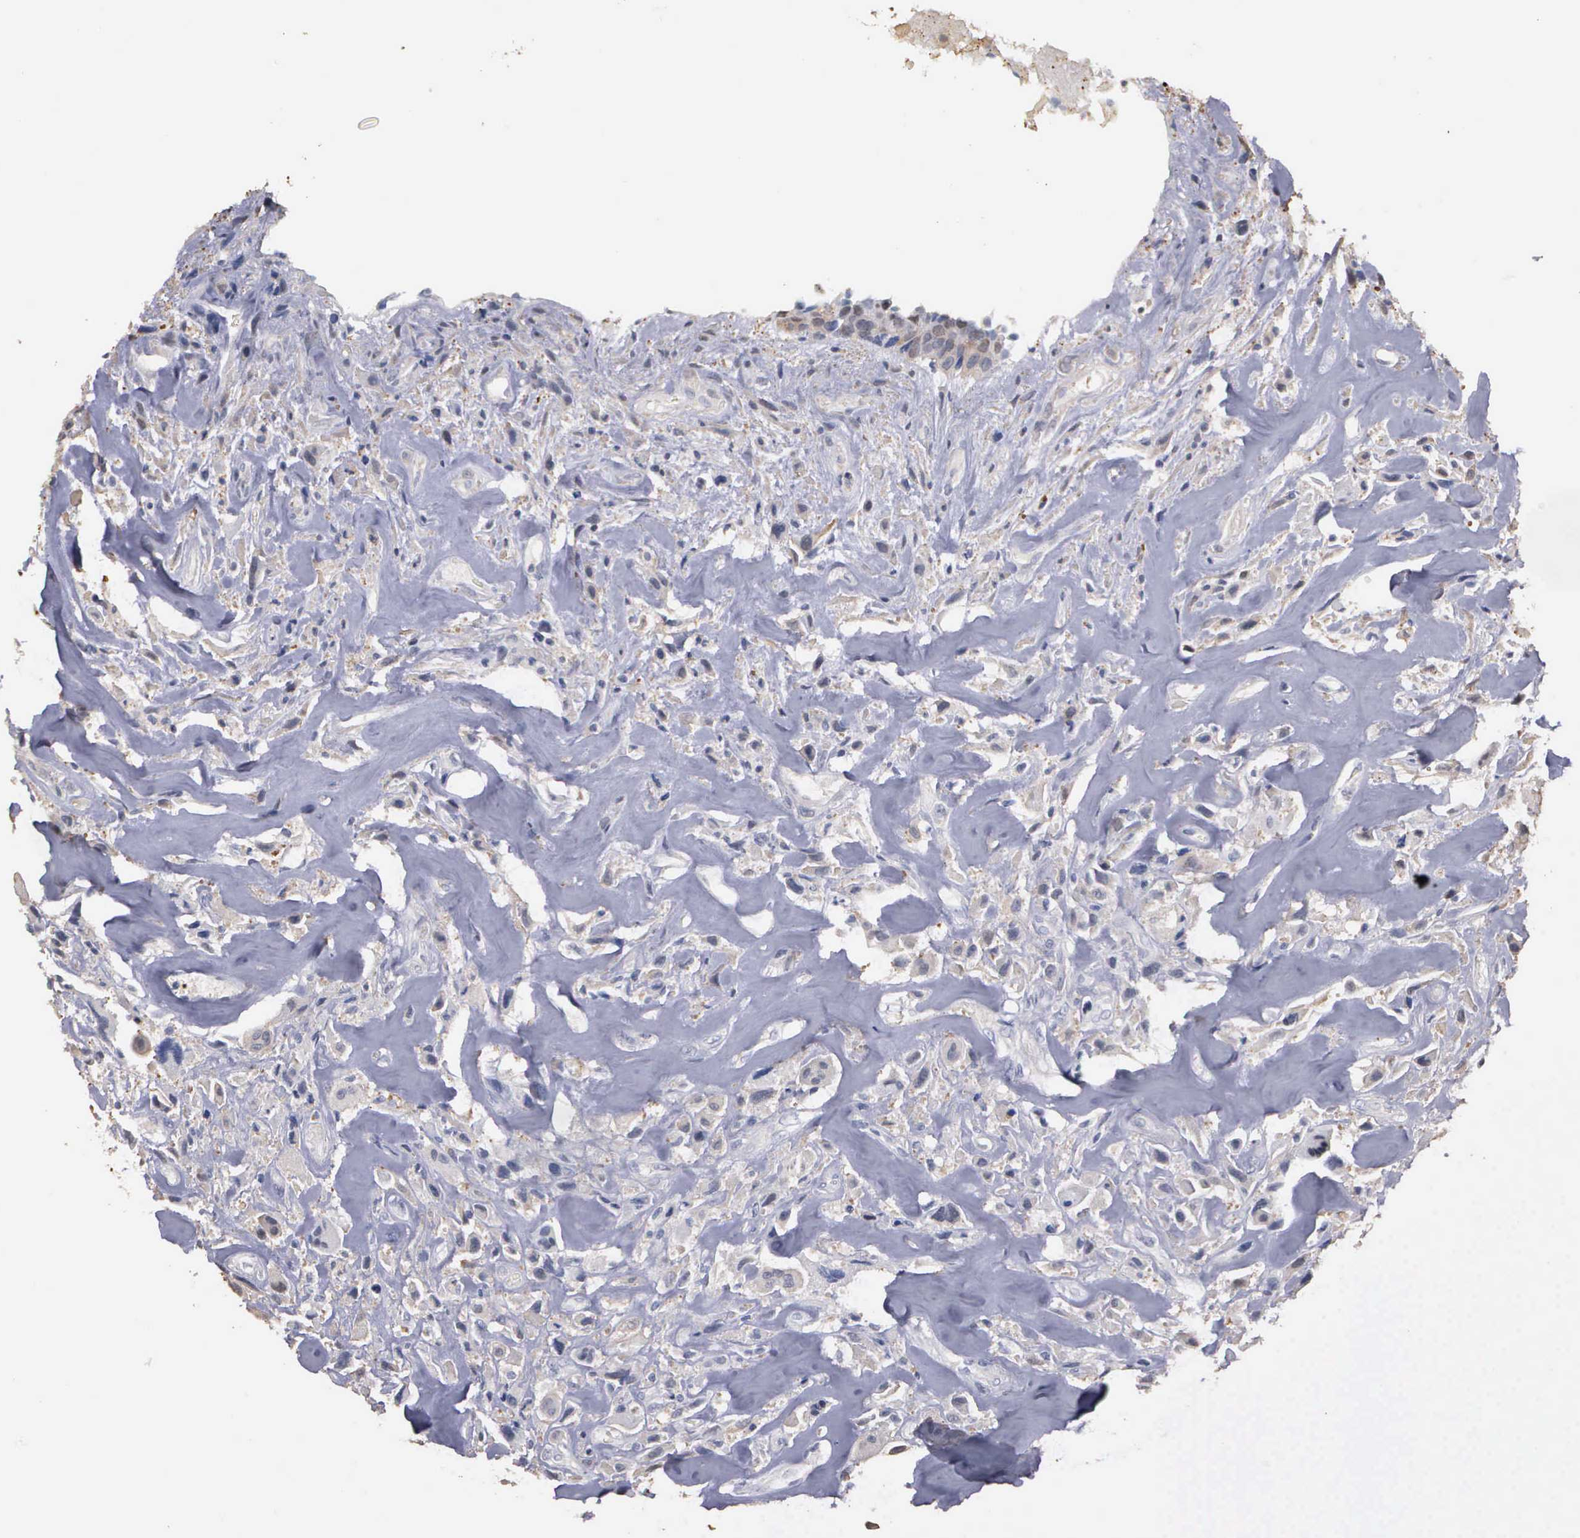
{"staining": {"intensity": "negative", "quantity": "none", "location": "none"}, "tissue": "breast cancer", "cell_type": "Tumor cells", "image_type": "cancer", "snomed": [{"axis": "morphology", "description": "Neoplasm, malignant, NOS"}, {"axis": "topography", "description": "Breast"}], "caption": "IHC photomicrograph of human breast cancer stained for a protein (brown), which shows no positivity in tumor cells. (Brightfield microscopy of DAB (3,3'-diaminobenzidine) immunohistochemistry (IHC) at high magnification).", "gene": "ENO3", "patient": {"sex": "female", "age": 50}}